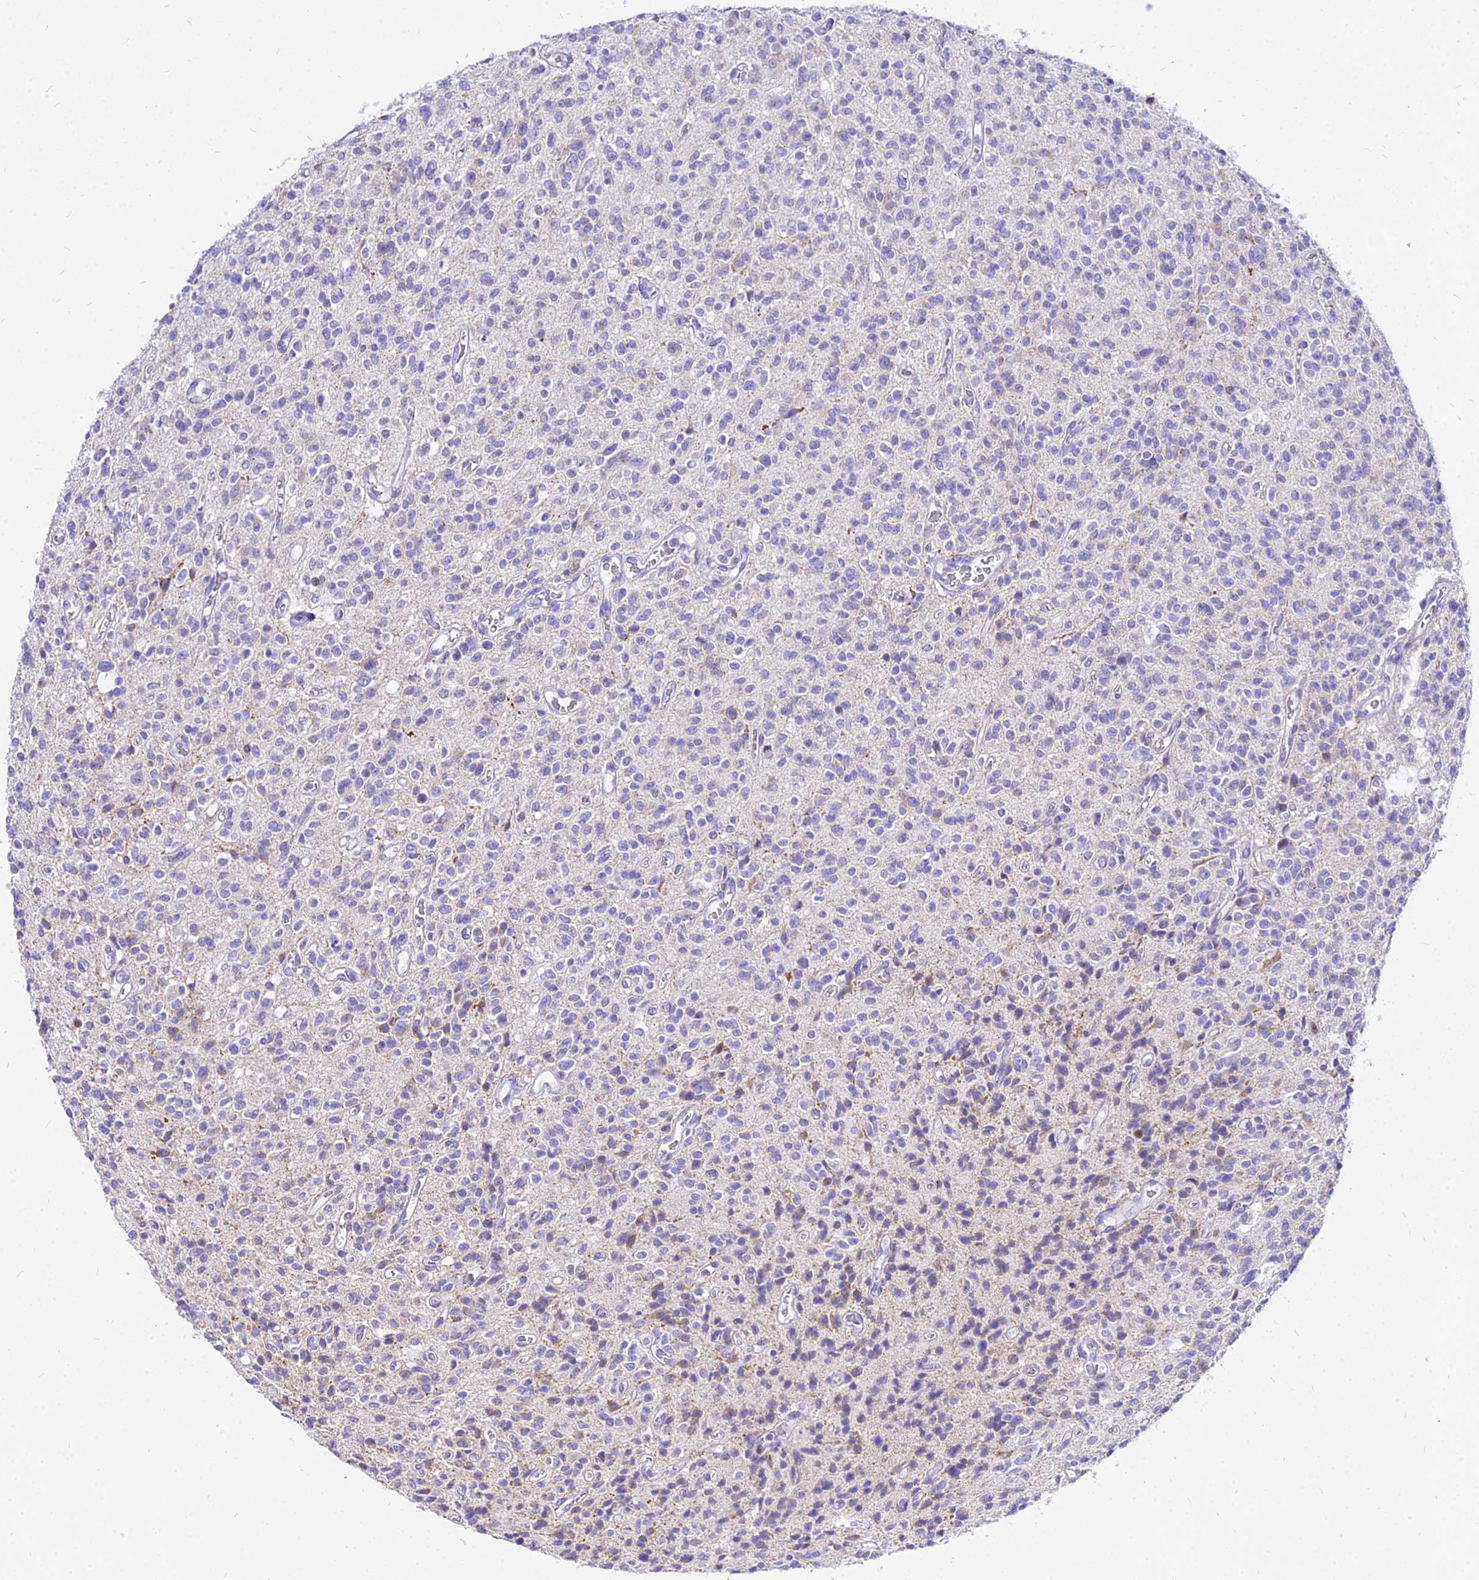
{"staining": {"intensity": "negative", "quantity": "none", "location": "none"}, "tissue": "glioma", "cell_type": "Tumor cells", "image_type": "cancer", "snomed": [{"axis": "morphology", "description": "Glioma, malignant, High grade"}, {"axis": "topography", "description": "Brain"}], "caption": "A micrograph of human malignant high-grade glioma is negative for staining in tumor cells.", "gene": "CARD18", "patient": {"sex": "male", "age": 34}}